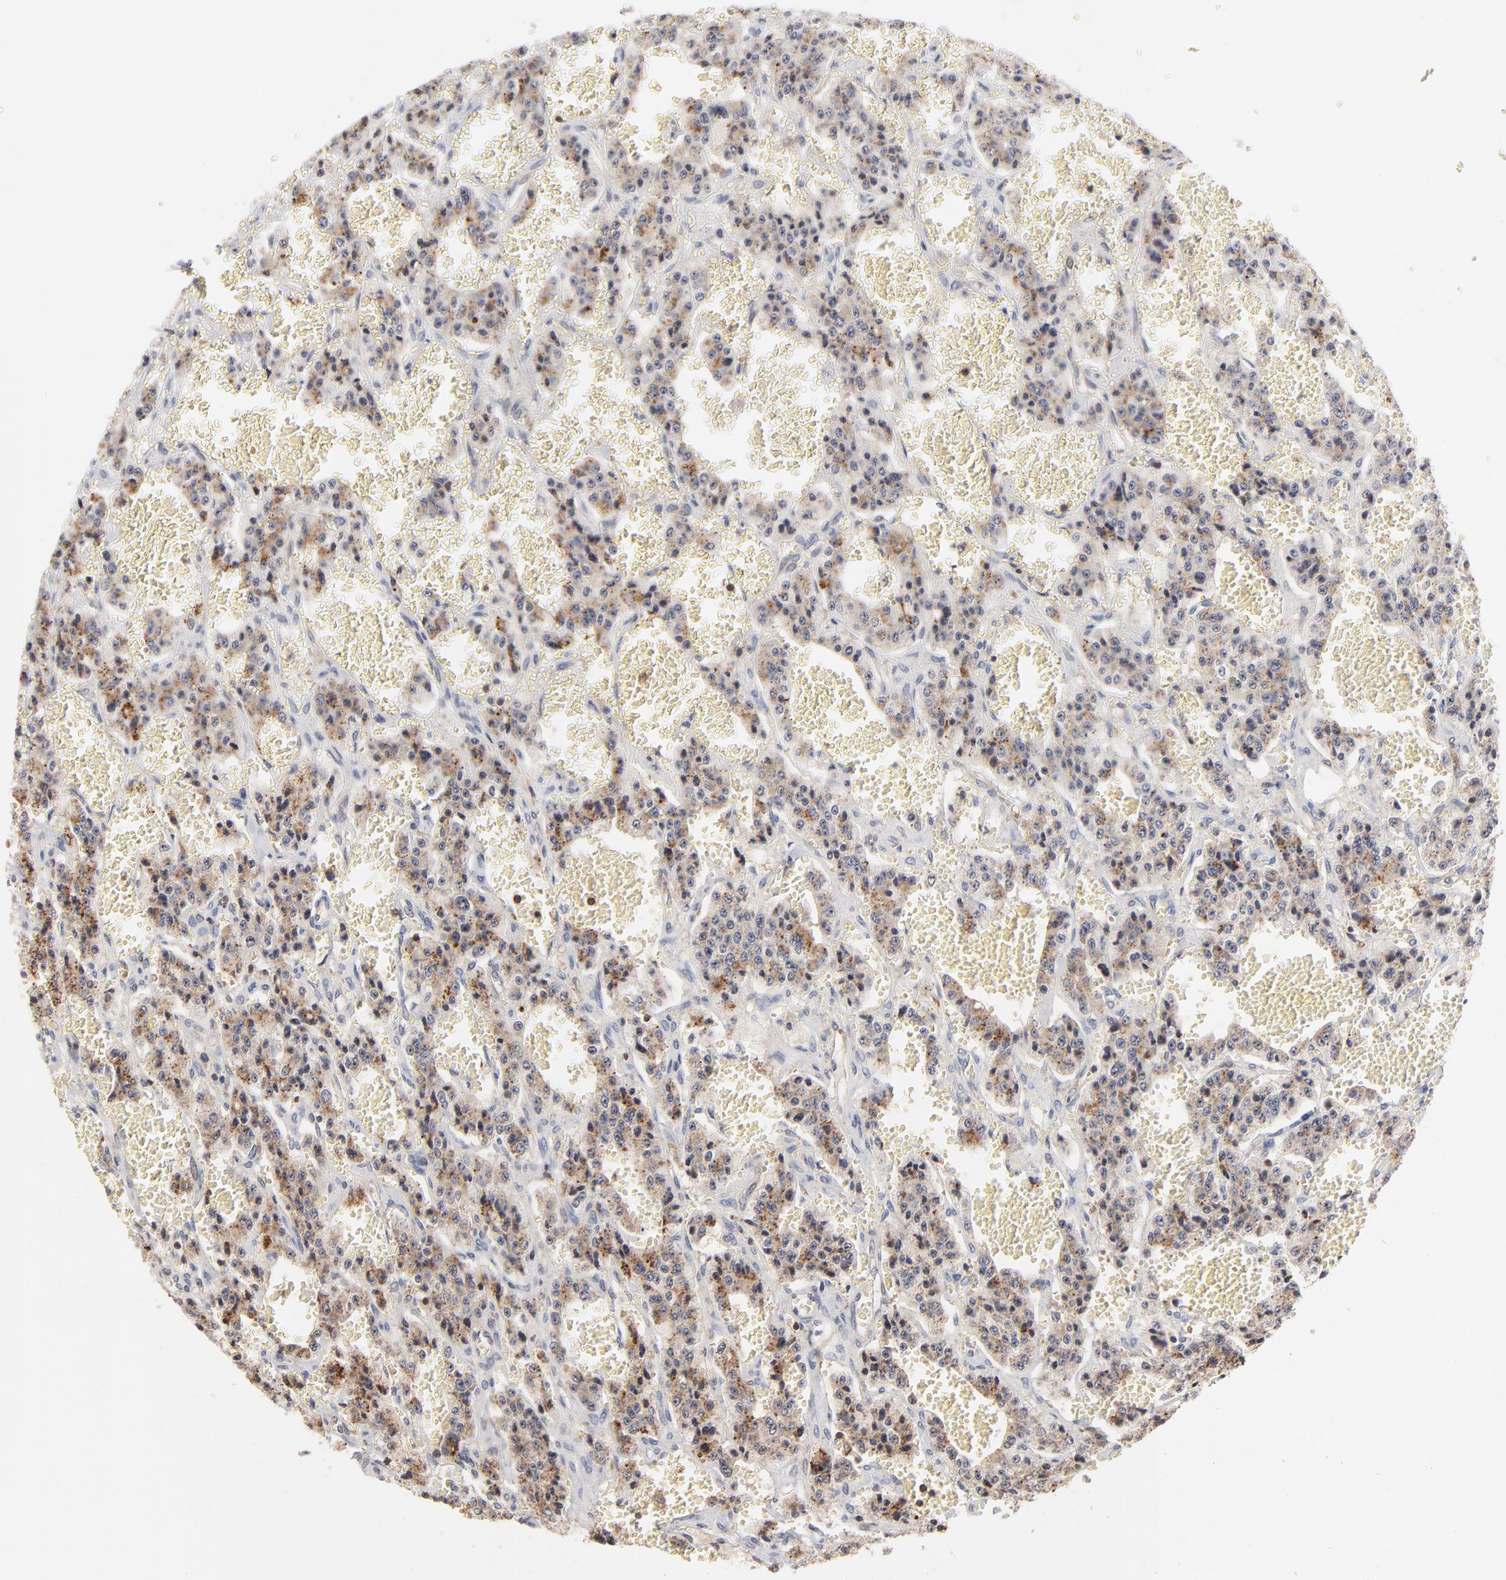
{"staining": {"intensity": "moderate", "quantity": ">75%", "location": "cytoplasmic/membranous"}, "tissue": "carcinoid", "cell_type": "Tumor cells", "image_type": "cancer", "snomed": [{"axis": "morphology", "description": "Carcinoid, malignant, NOS"}, {"axis": "topography", "description": "Small intestine"}], "caption": "A high-resolution image shows immunohistochemistry staining of malignant carcinoid, which reveals moderate cytoplasmic/membranous positivity in about >75% of tumor cells. (Brightfield microscopy of DAB IHC at high magnification).", "gene": "WIPF1", "patient": {"sex": "male", "age": 52}}